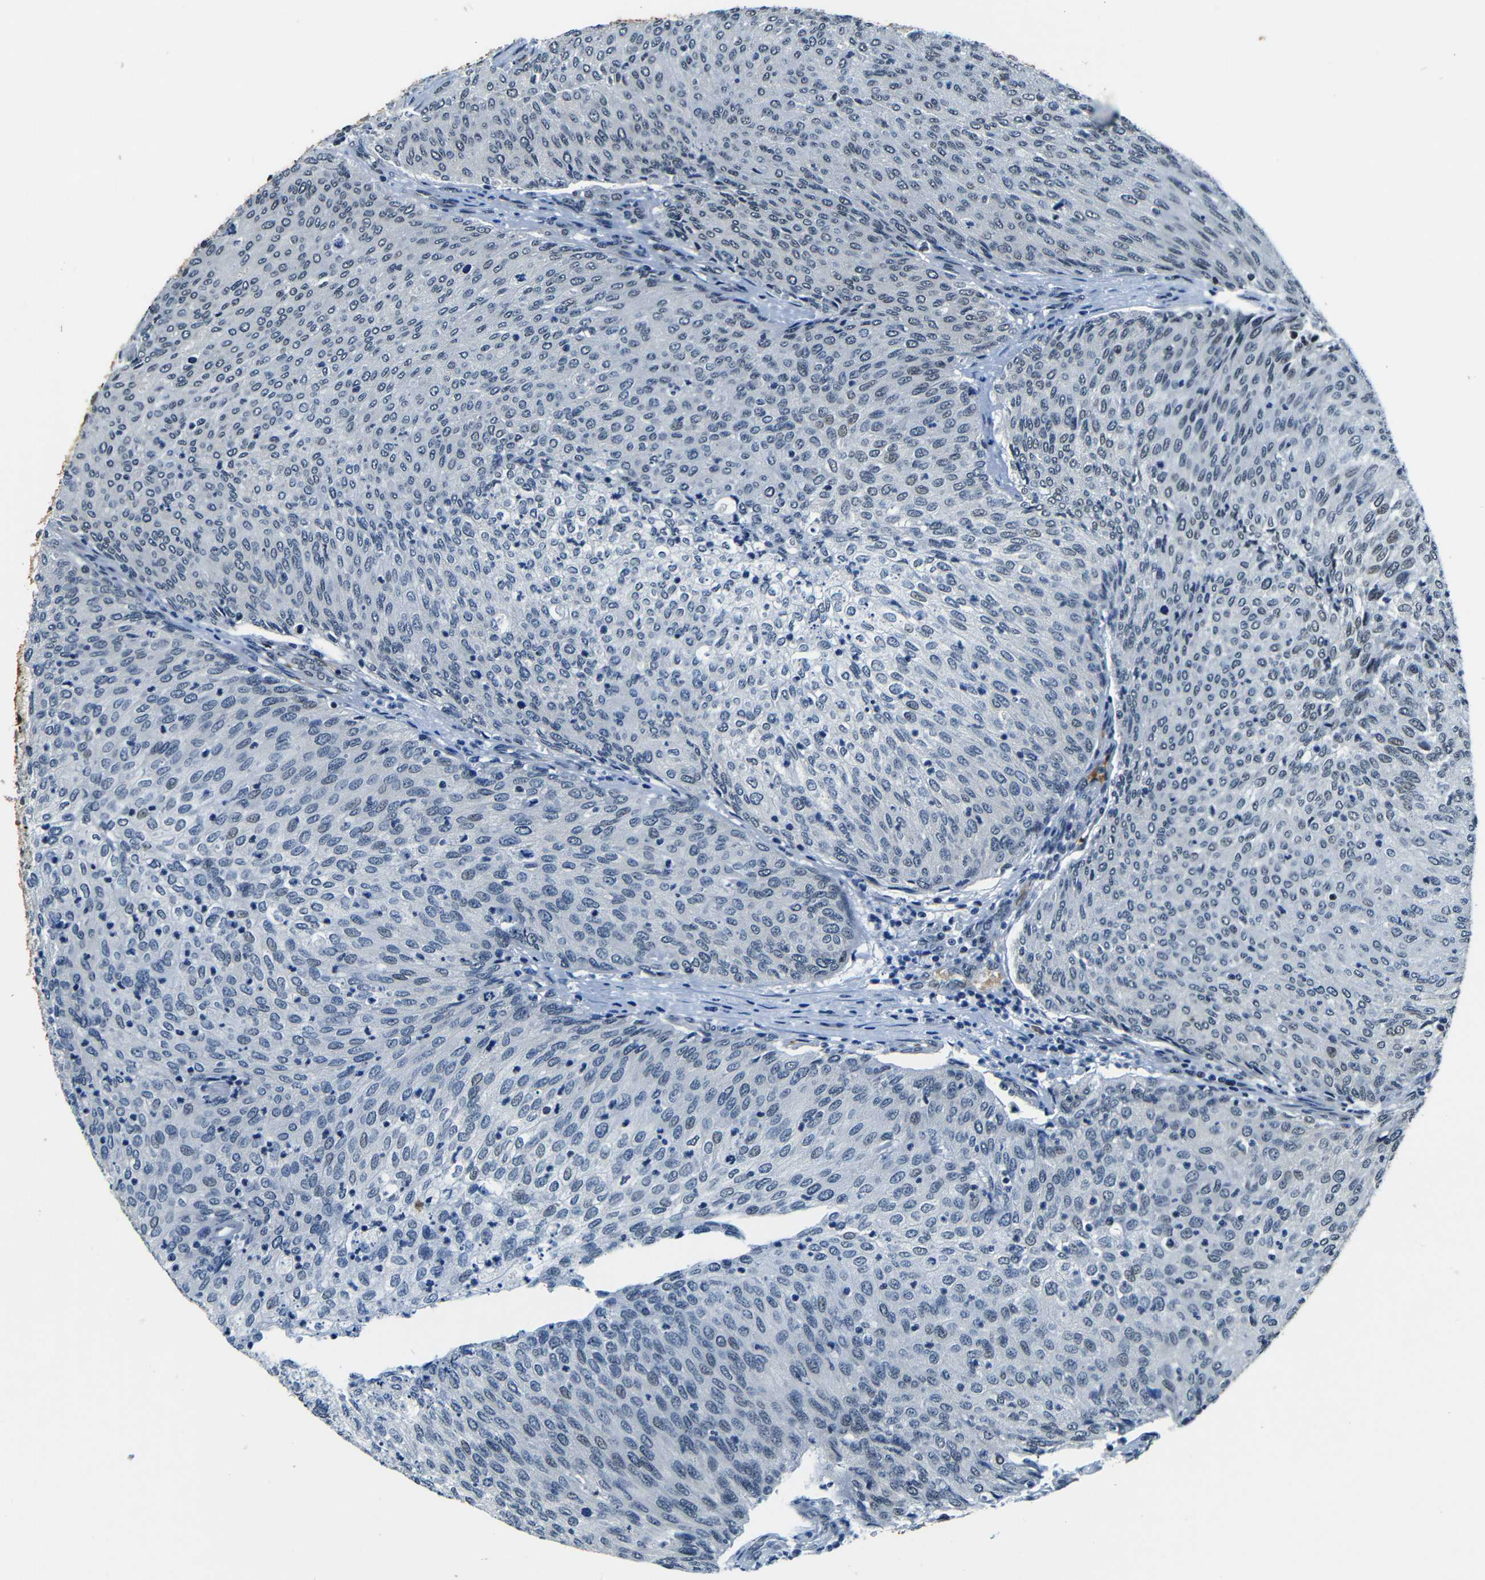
{"staining": {"intensity": "negative", "quantity": "none", "location": "none"}, "tissue": "urothelial cancer", "cell_type": "Tumor cells", "image_type": "cancer", "snomed": [{"axis": "morphology", "description": "Urothelial carcinoma, Low grade"}, {"axis": "topography", "description": "Urinary bladder"}], "caption": "Urothelial carcinoma (low-grade) stained for a protein using IHC exhibits no expression tumor cells.", "gene": "FOXD4", "patient": {"sex": "female", "age": 79}}